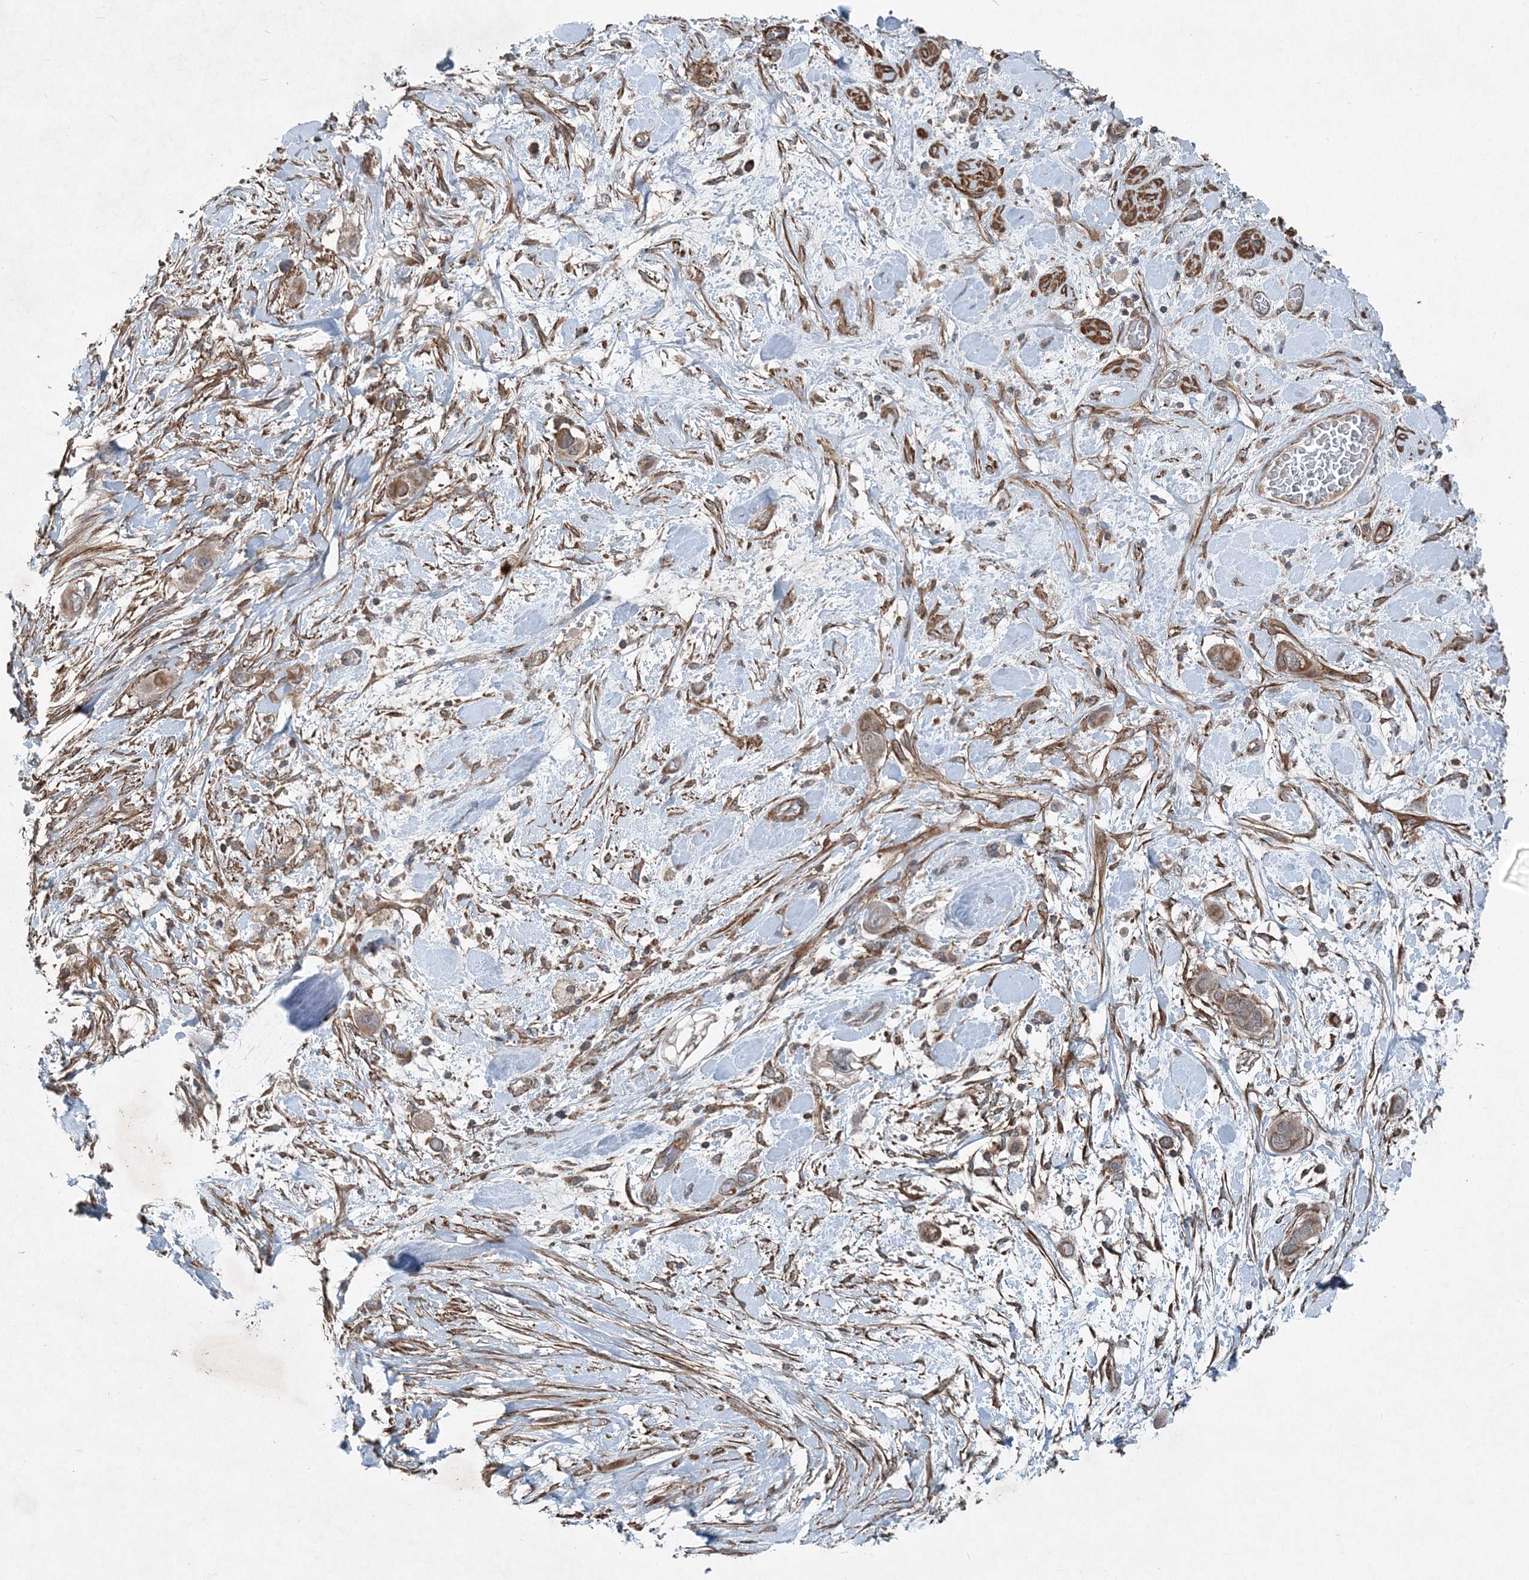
{"staining": {"intensity": "weak", "quantity": ">75%", "location": "cytoplasmic/membranous"}, "tissue": "pancreatic cancer", "cell_type": "Tumor cells", "image_type": "cancer", "snomed": [{"axis": "morphology", "description": "Adenocarcinoma, NOS"}, {"axis": "topography", "description": "Pancreas"}], "caption": "About >75% of tumor cells in human pancreatic adenocarcinoma show weak cytoplasmic/membranous protein expression as visualized by brown immunohistochemical staining.", "gene": "NDUFA2", "patient": {"sex": "male", "age": 68}}